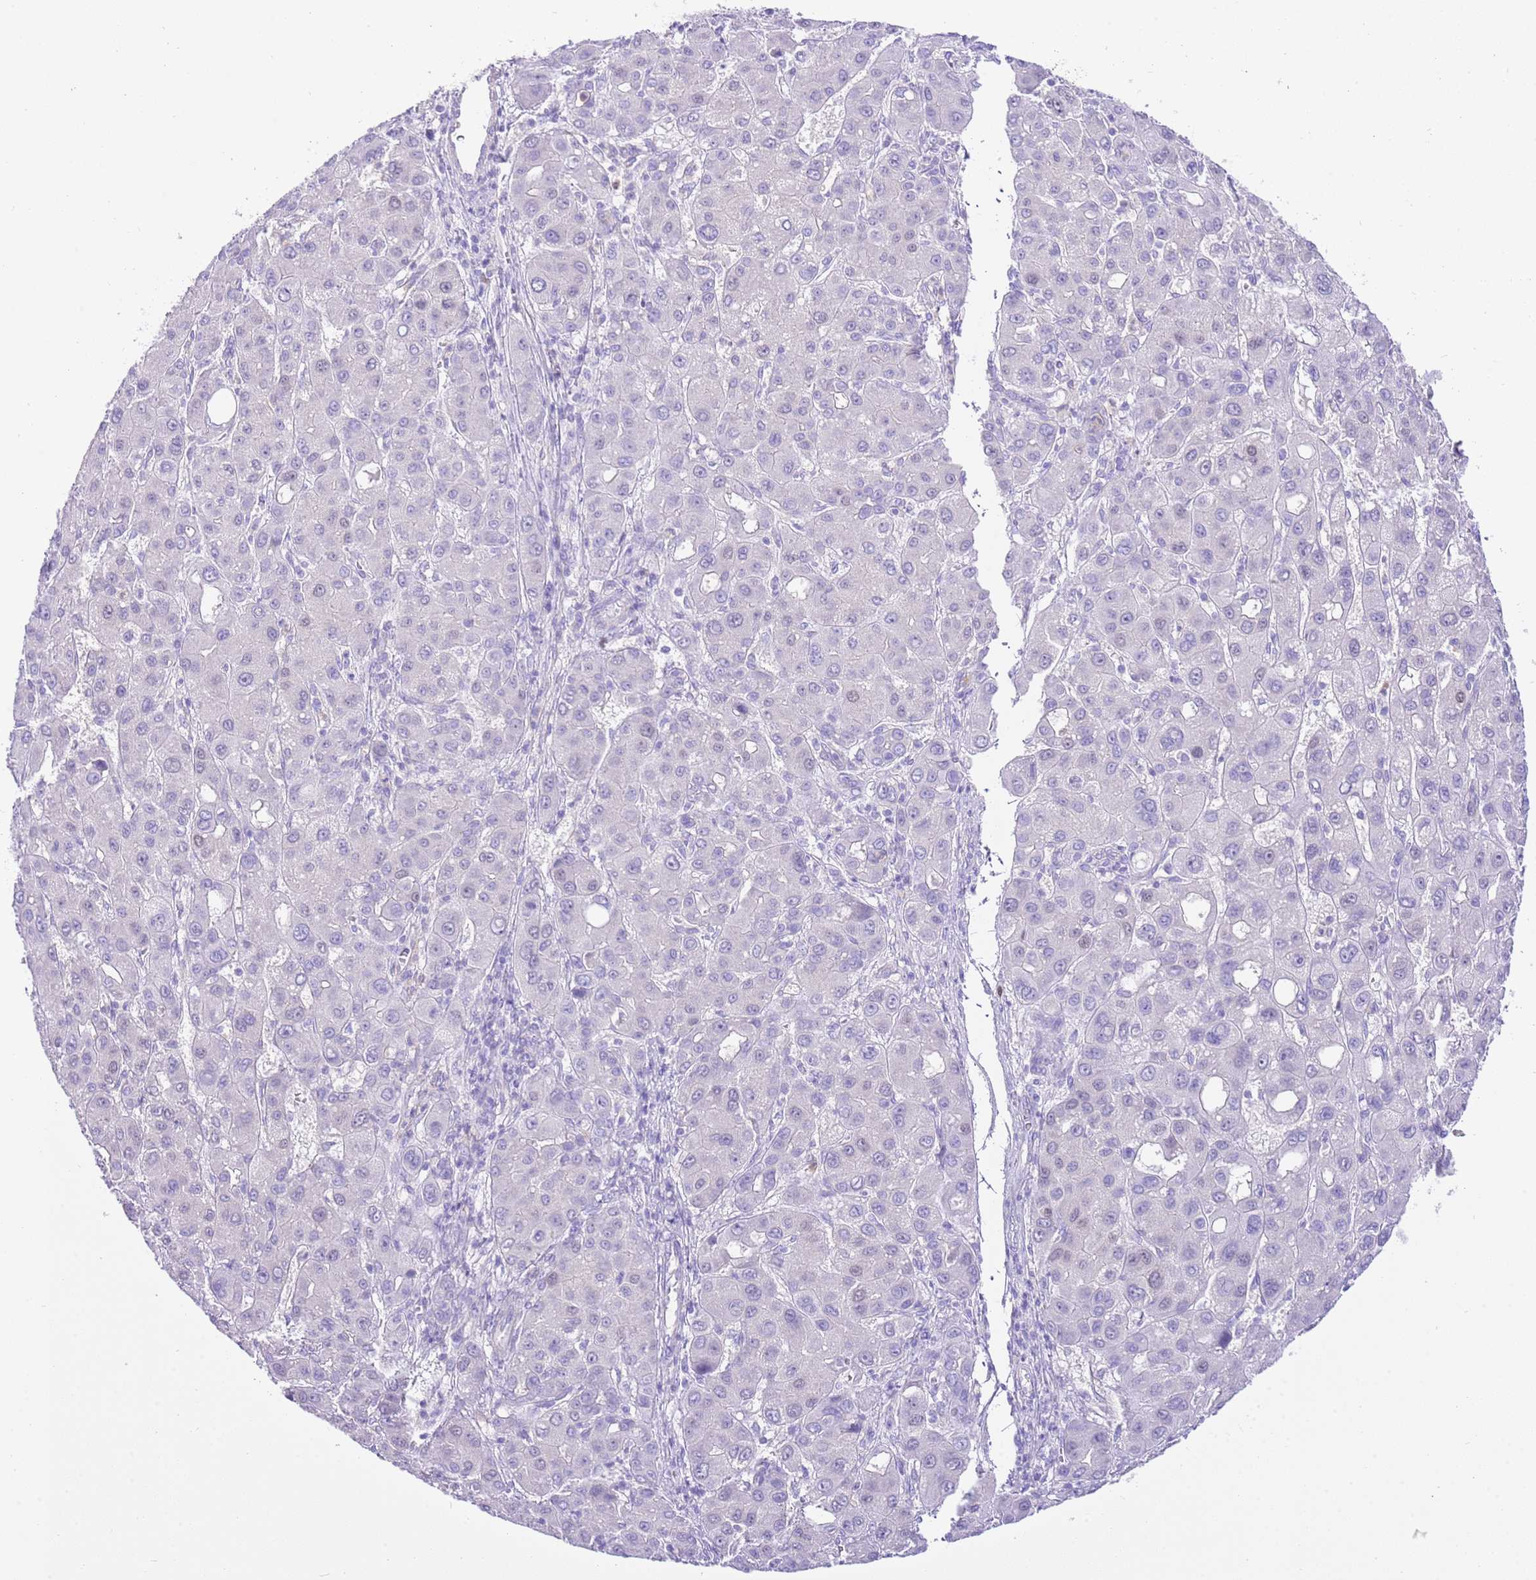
{"staining": {"intensity": "negative", "quantity": "none", "location": "none"}, "tissue": "liver cancer", "cell_type": "Tumor cells", "image_type": "cancer", "snomed": [{"axis": "morphology", "description": "Carcinoma, Hepatocellular, NOS"}, {"axis": "topography", "description": "Liver"}], "caption": "Human hepatocellular carcinoma (liver) stained for a protein using immunohistochemistry demonstrates no staining in tumor cells.", "gene": "BHLHA15", "patient": {"sex": "male", "age": 55}}